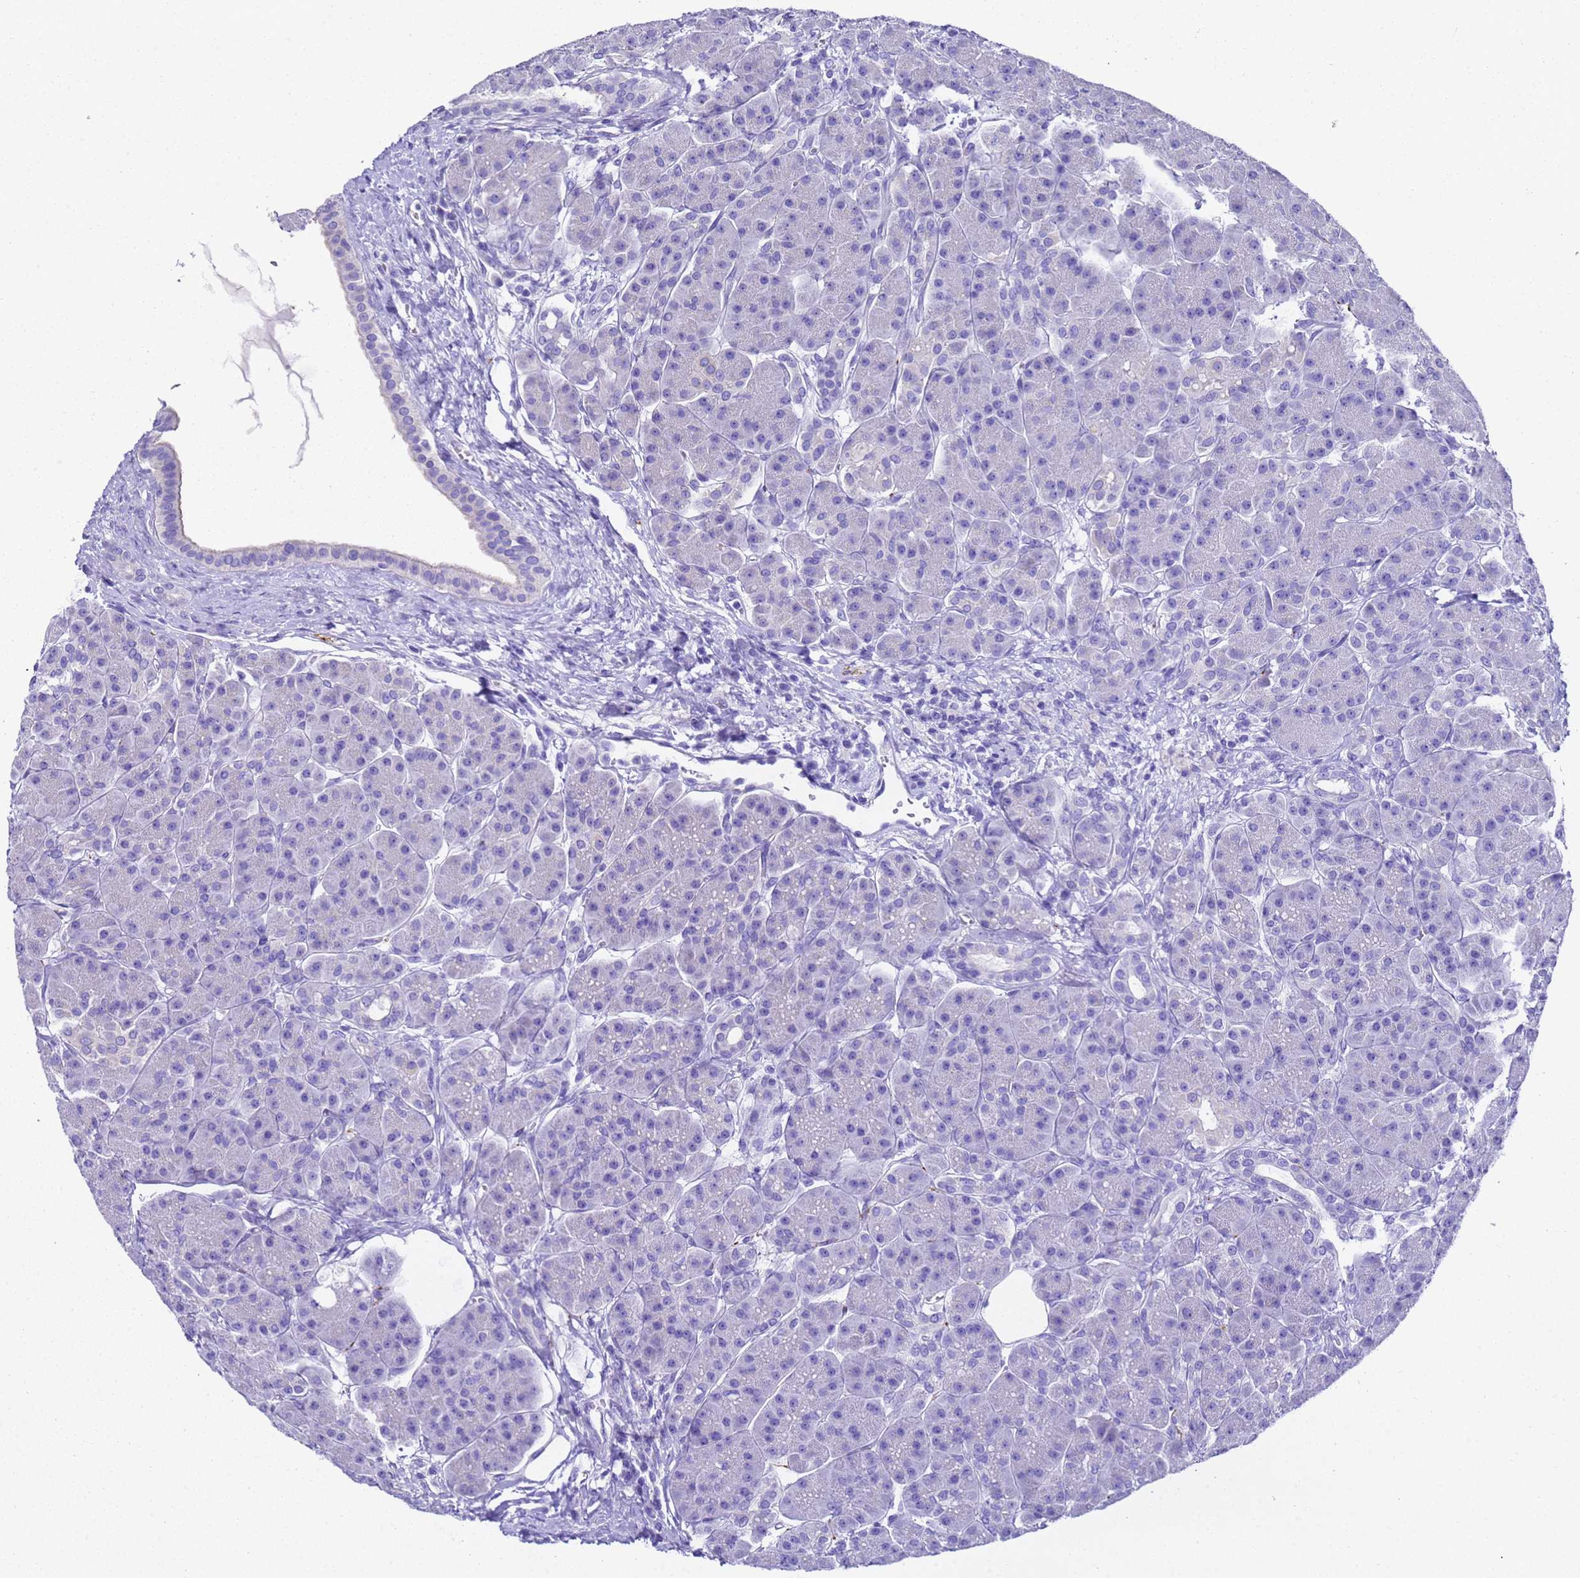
{"staining": {"intensity": "negative", "quantity": "none", "location": "none"}, "tissue": "pancreas", "cell_type": "Exocrine glandular cells", "image_type": "normal", "snomed": [{"axis": "morphology", "description": "Normal tissue, NOS"}, {"axis": "topography", "description": "Pancreas"}], "caption": "Histopathology image shows no significant protein positivity in exocrine glandular cells of normal pancreas. Brightfield microscopy of immunohistochemistry (IHC) stained with DAB (3,3'-diaminobenzidine) (brown) and hematoxylin (blue), captured at high magnification.", "gene": "FAM72A", "patient": {"sex": "male", "age": 63}}